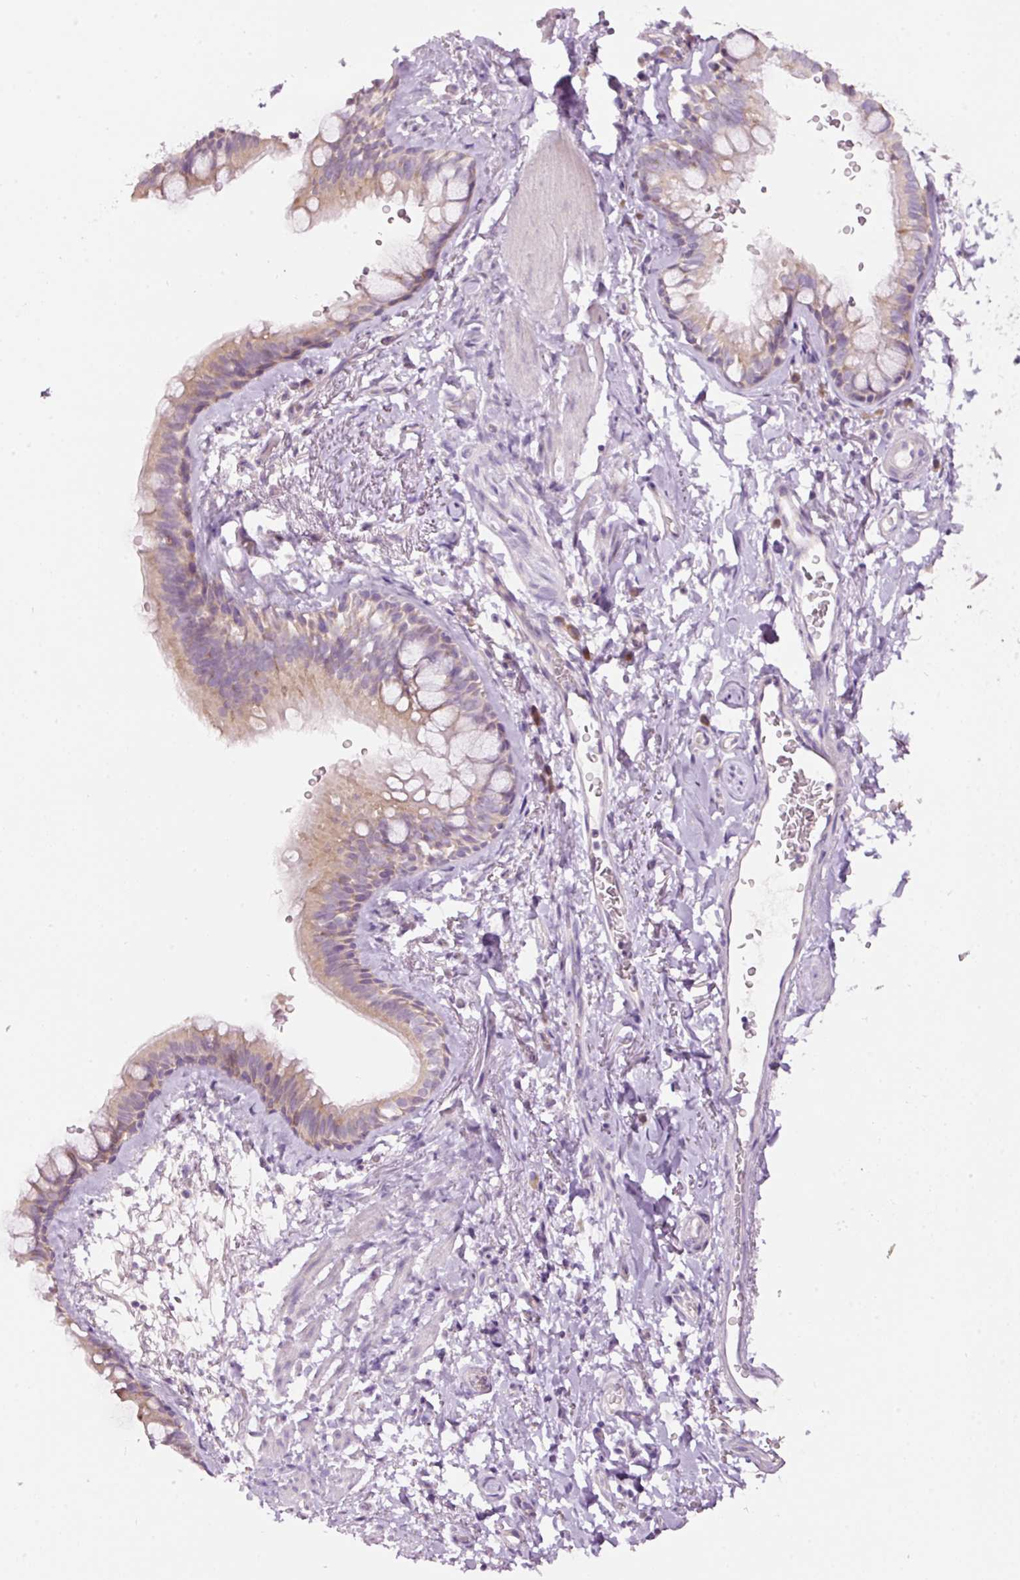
{"staining": {"intensity": "weak", "quantity": "25%-75%", "location": "cytoplasmic/membranous"}, "tissue": "bronchus", "cell_type": "Respiratory epithelial cells", "image_type": "normal", "snomed": [{"axis": "morphology", "description": "Normal tissue, NOS"}, {"axis": "topography", "description": "Bronchus"}], "caption": "Immunohistochemical staining of benign bronchus shows weak cytoplasmic/membranous protein staining in about 25%-75% of respiratory epithelial cells.", "gene": "RSPO2", "patient": {"sex": "male", "age": 67}}